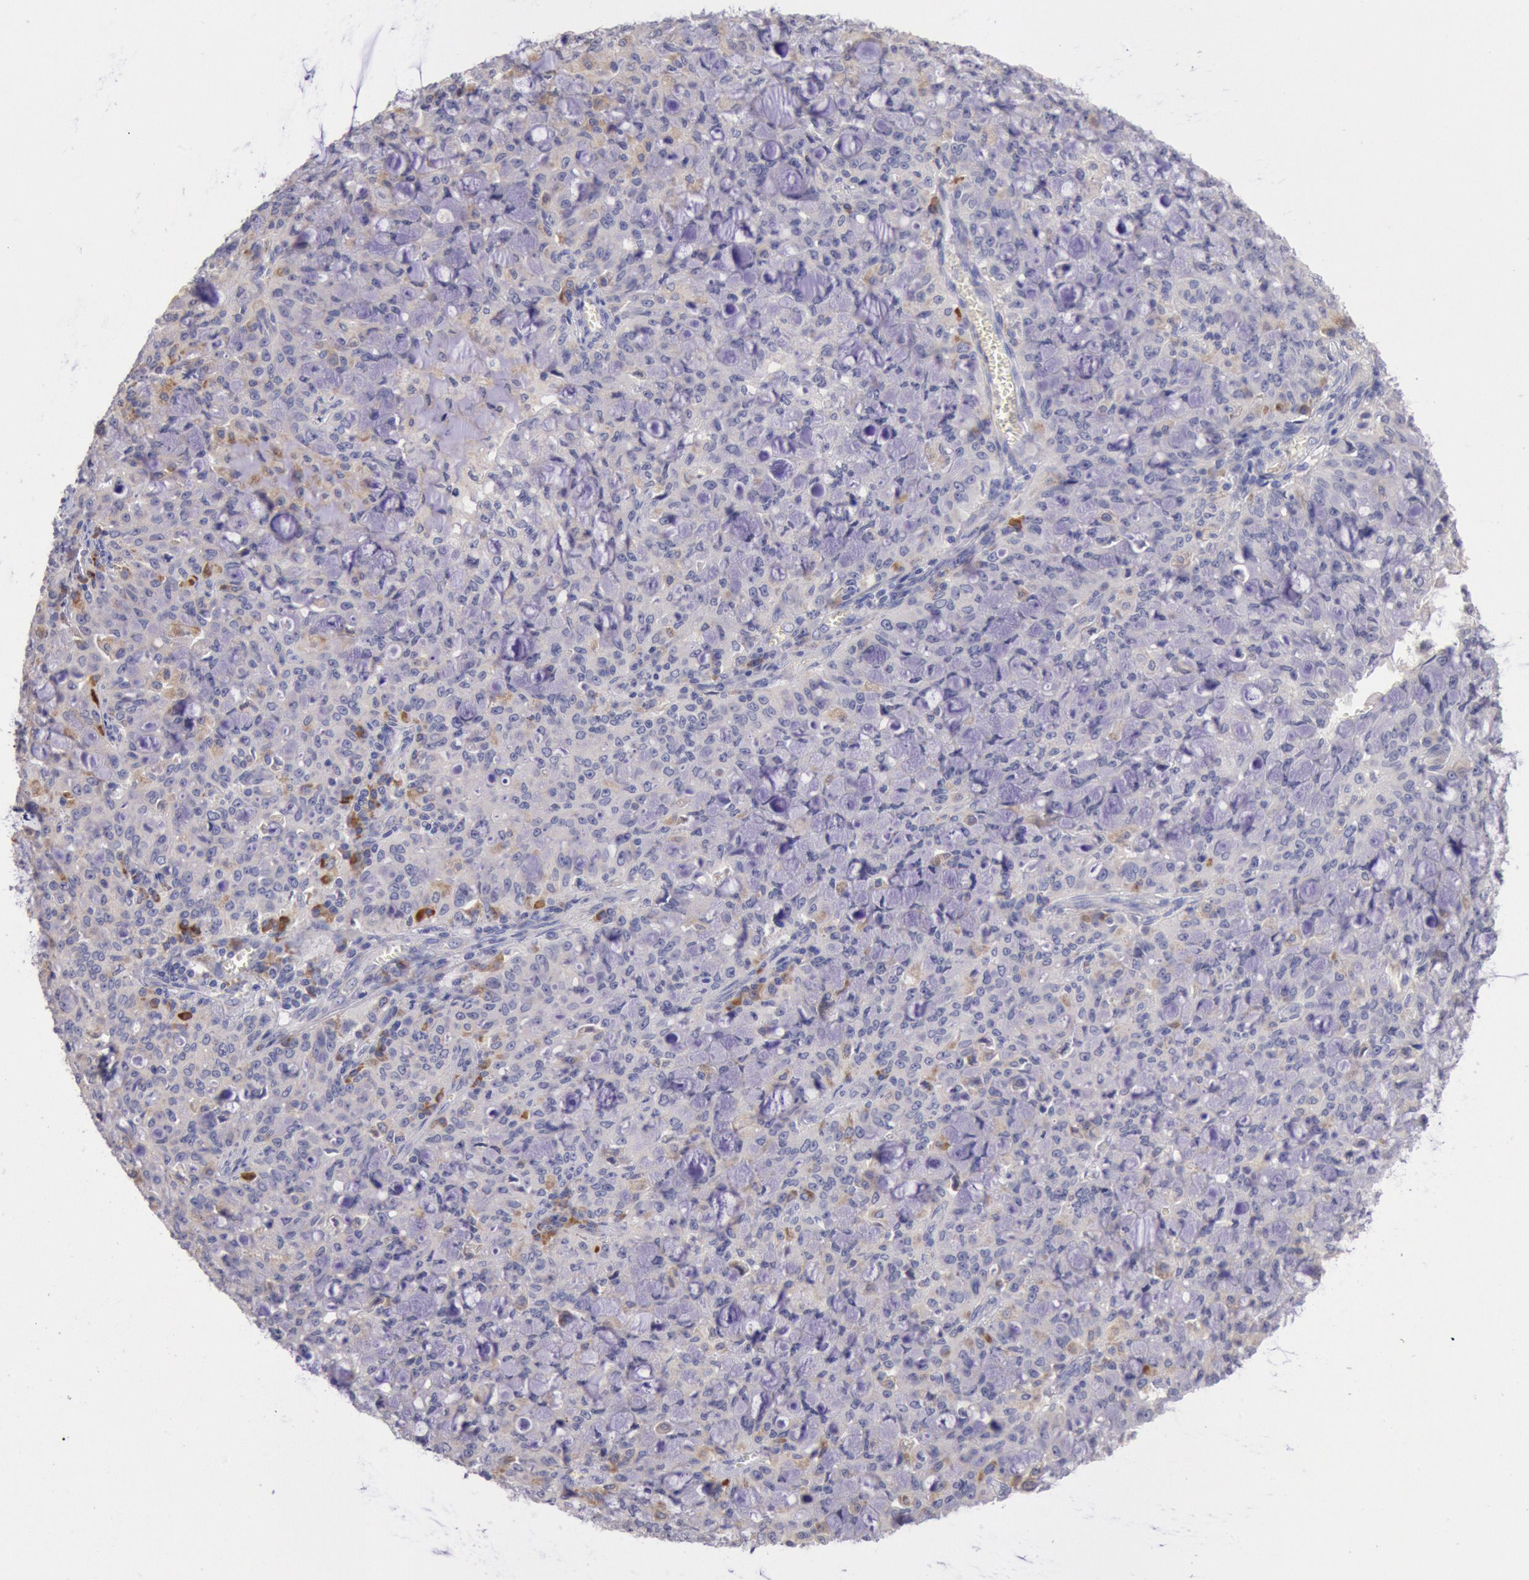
{"staining": {"intensity": "negative", "quantity": "none", "location": "none"}, "tissue": "lung cancer", "cell_type": "Tumor cells", "image_type": "cancer", "snomed": [{"axis": "morphology", "description": "Adenocarcinoma, NOS"}, {"axis": "topography", "description": "Lung"}], "caption": "Adenocarcinoma (lung) stained for a protein using IHC displays no positivity tumor cells.", "gene": "GAL3ST1", "patient": {"sex": "female", "age": 44}}